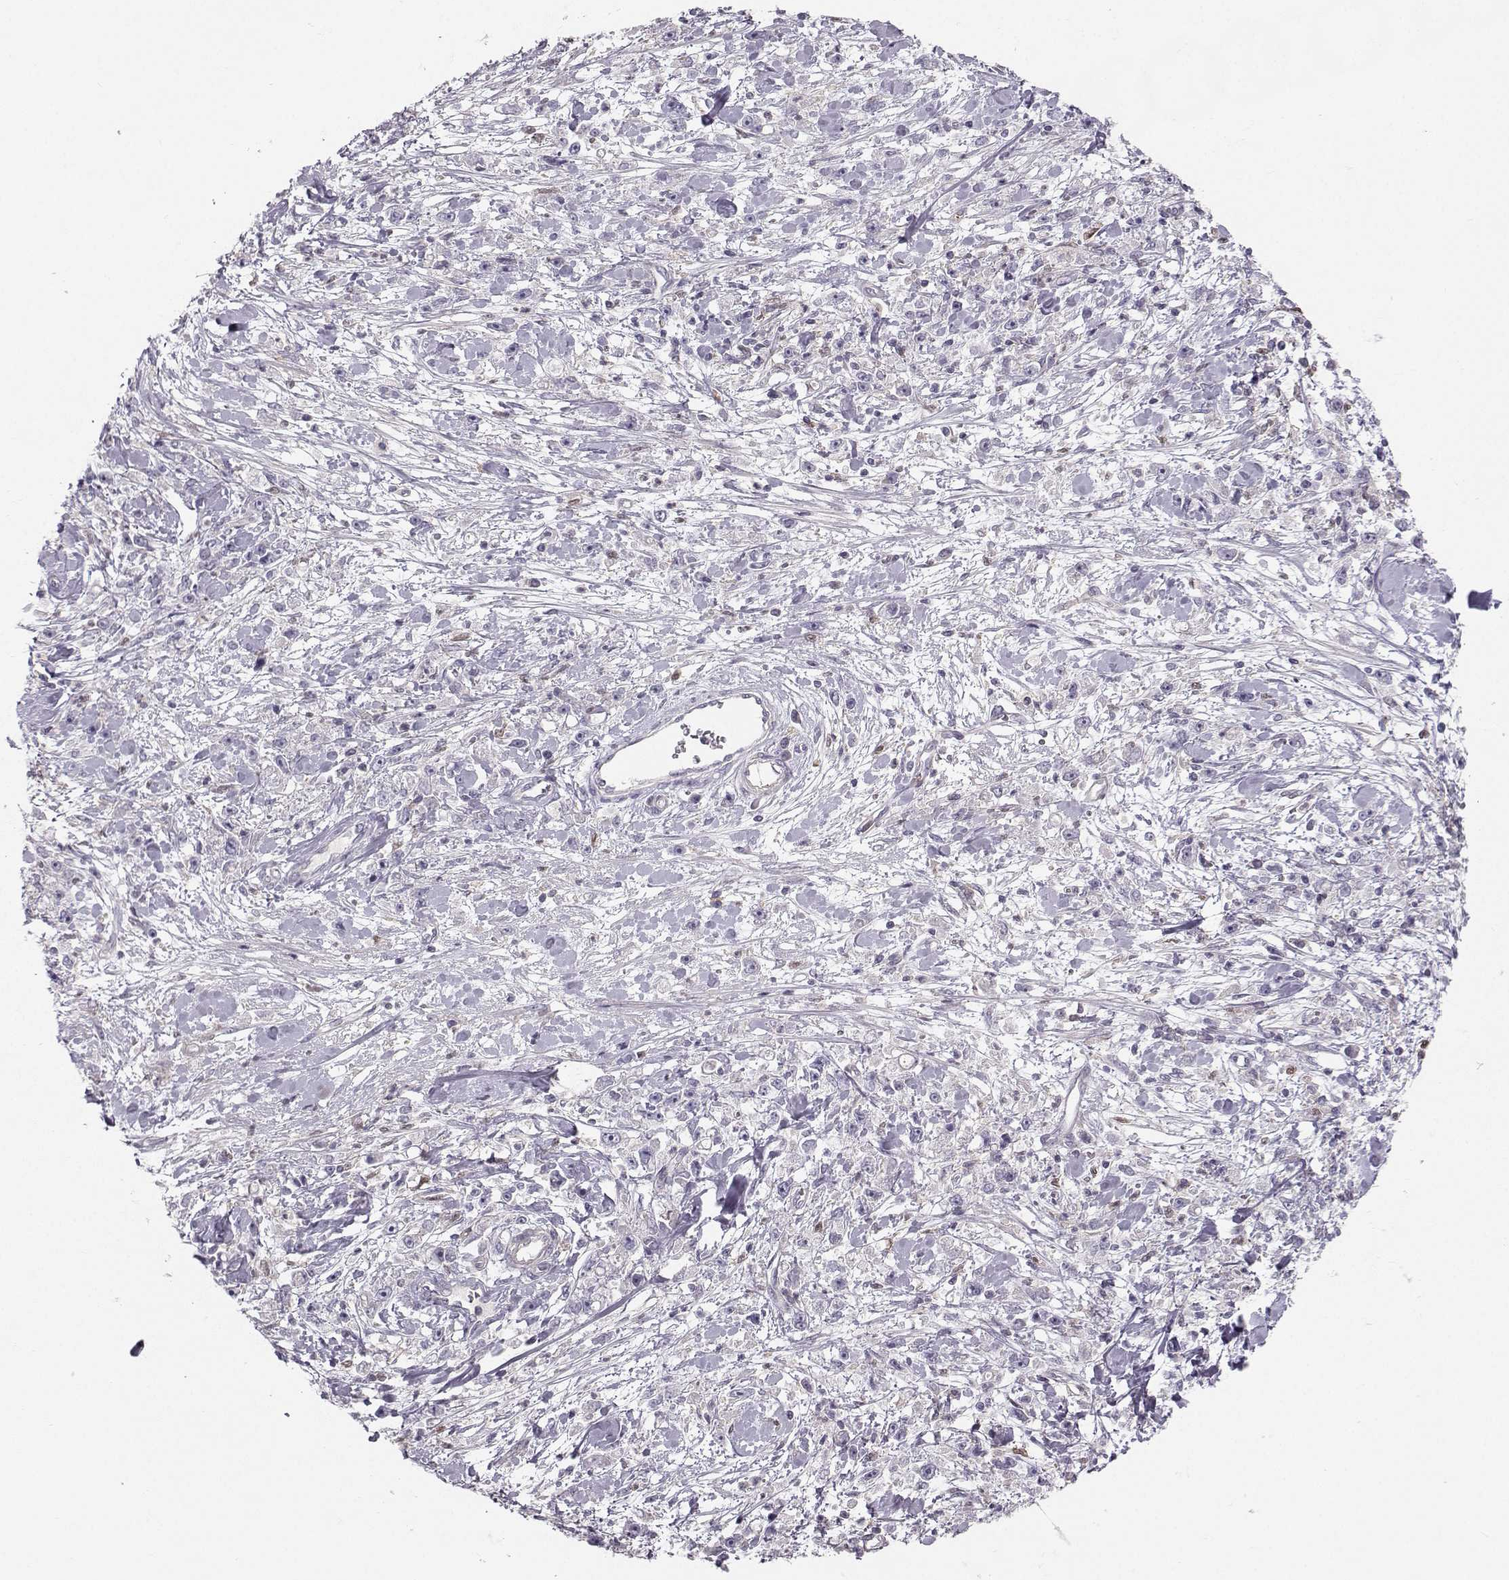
{"staining": {"intensity": "negative", "quantity": "none", "location": "none"}, "tissue": "stomach cancer", "cell_type": "Tumor cells", "image_type": "cancer", "snomed": [{"axis": "morphology", "description": "Adenocarcinoma, NOS"}, {"axis": "topography", "description": "Stomach"}], "caption": "Immunohistochemistry photomicrograph of neoplastic tissue: human stomach adenocarcinoma stained with DAB (3,3'-diaminobenzidine) exhibits no significant protein positivity in tumor cells.", "gene": "ASB16", "patient": {"sex": "female", "age": 59}}